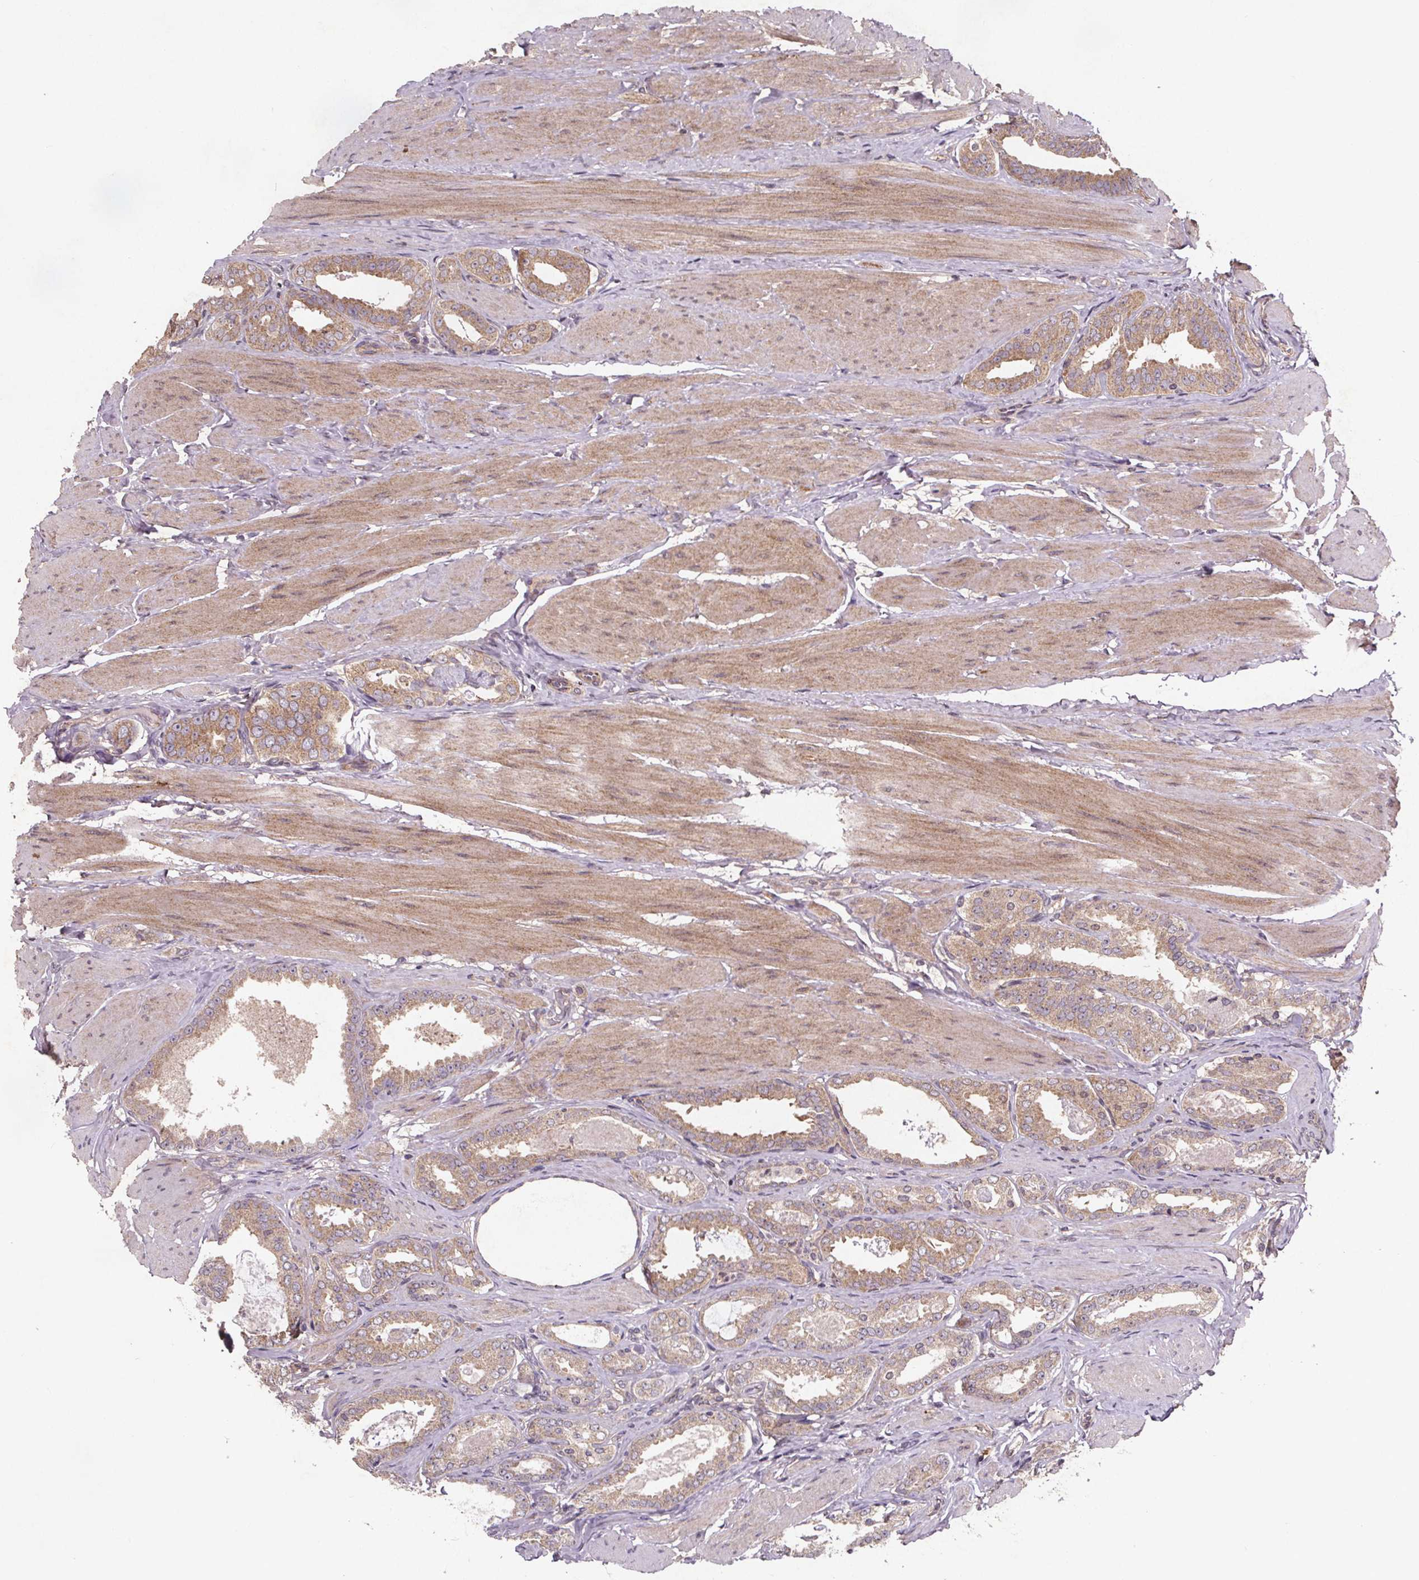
{"staining": {"intensity": "weak", "quantity": "25%-75%", "location": "cytoplasmic/membranous"}, "tissue": "prostate cancer", "cell_type": "Tumor cells", "image_type": "cancer", "snomed": [{"axis": "morphology", "description": "Adenocarcinoma, High grade"}, {"axis": "topography", "description": "Prostate"}], "caption": "There is low levels of weak cytoplasmic/membranous staining in tumor cells of prostate cancer, as demonstrated by immunohistochemical staining (brown color).", "gene": "STRN3", "patient": {"sex": "male", "age": 63}}